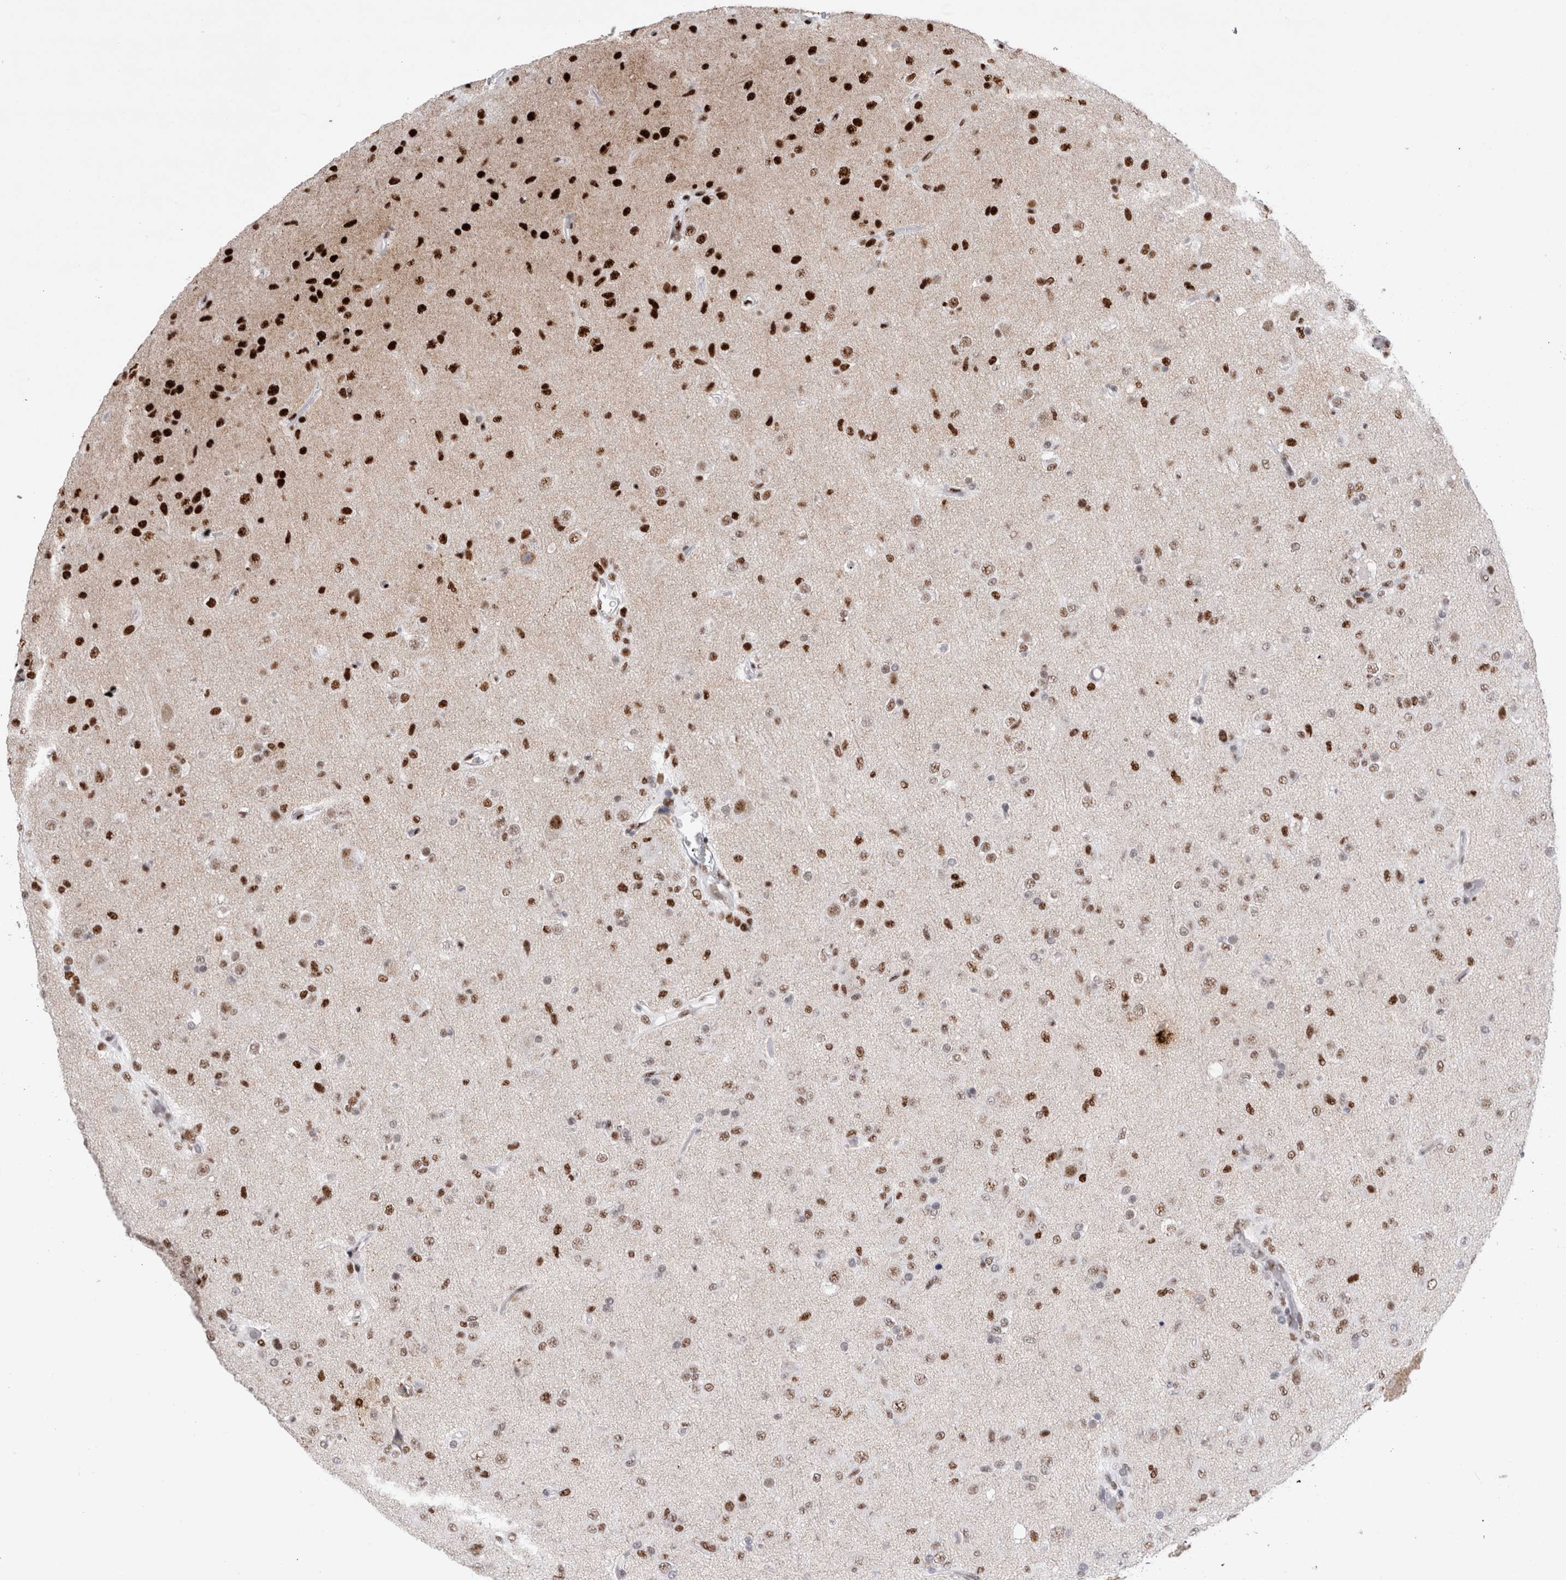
{"staining": {"intensity": "strong", "quantity": ">75%", "location": "nuclear"}, "tissue": "glioma", "cell_type": "Tumor cells", "image_type": "cancer", "snomed": [{"axis": "morphology", "description": "Glioma, malignant, Low grade"}, {"axis": "topography", "description": "Brain"}], "caption": "Malignant low-grade glioma stained for a protein shows strong nuclear positivity in tumor cells.", "gene": "RBM6", "patient": {"sex": "male", "age": 65}}